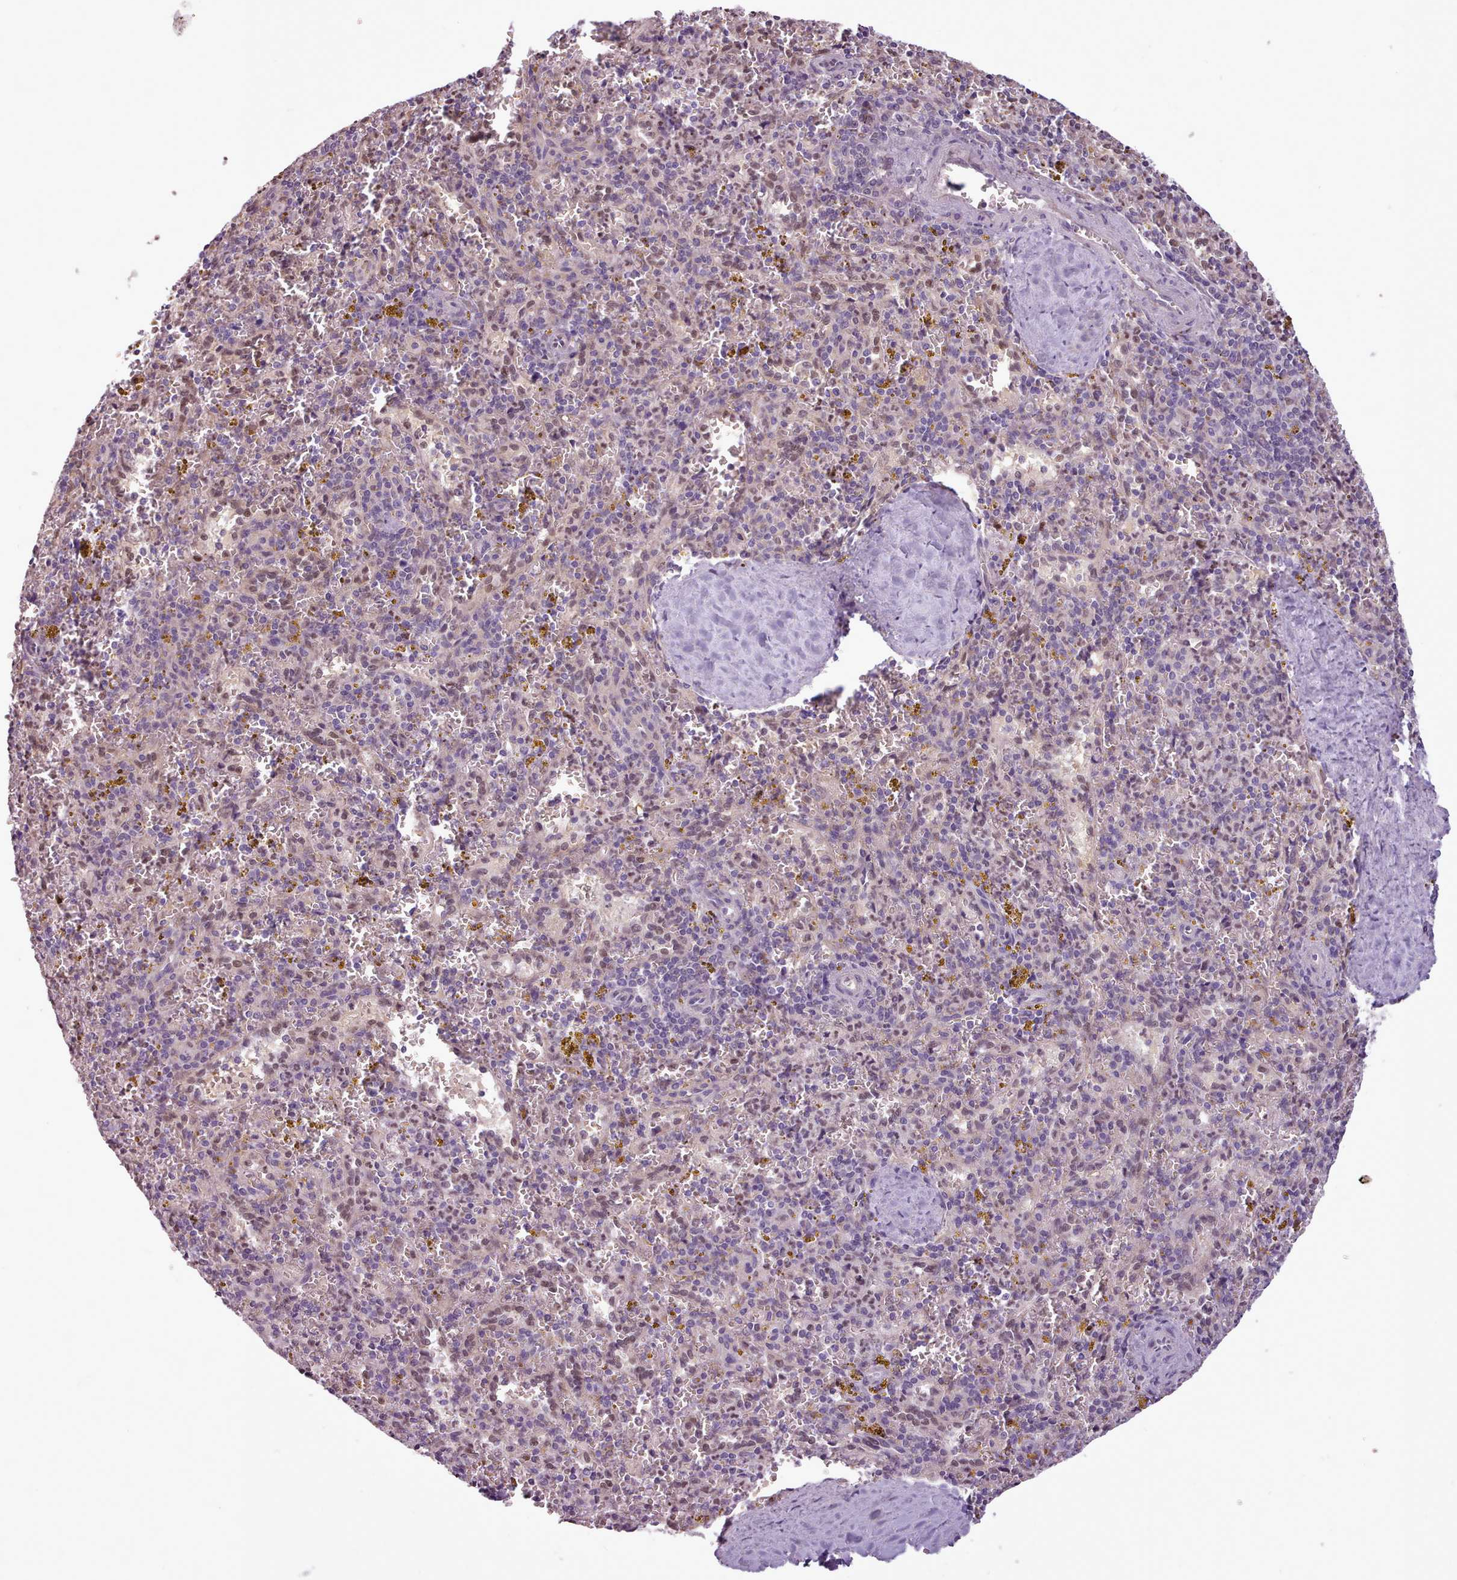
{"staining": {"intensity": "moderate", "quantity": "<25%", "location": "nuclear"}, "tissue": "spleen", "cell_type": "Cells in red pulp", "image_type": "normal", "snomed": [{"axis": "morphology", "description": "Normal tissue, NOS"}, {"axis": "topography", "description": "Spleen"}], "caption": "Spleen stained with a brown dye displays moderate nuclear positive expression in about <25% of cells in red pulp.", "gene": "SLURP1", "patient": {"sex": "male", "age": 57}}